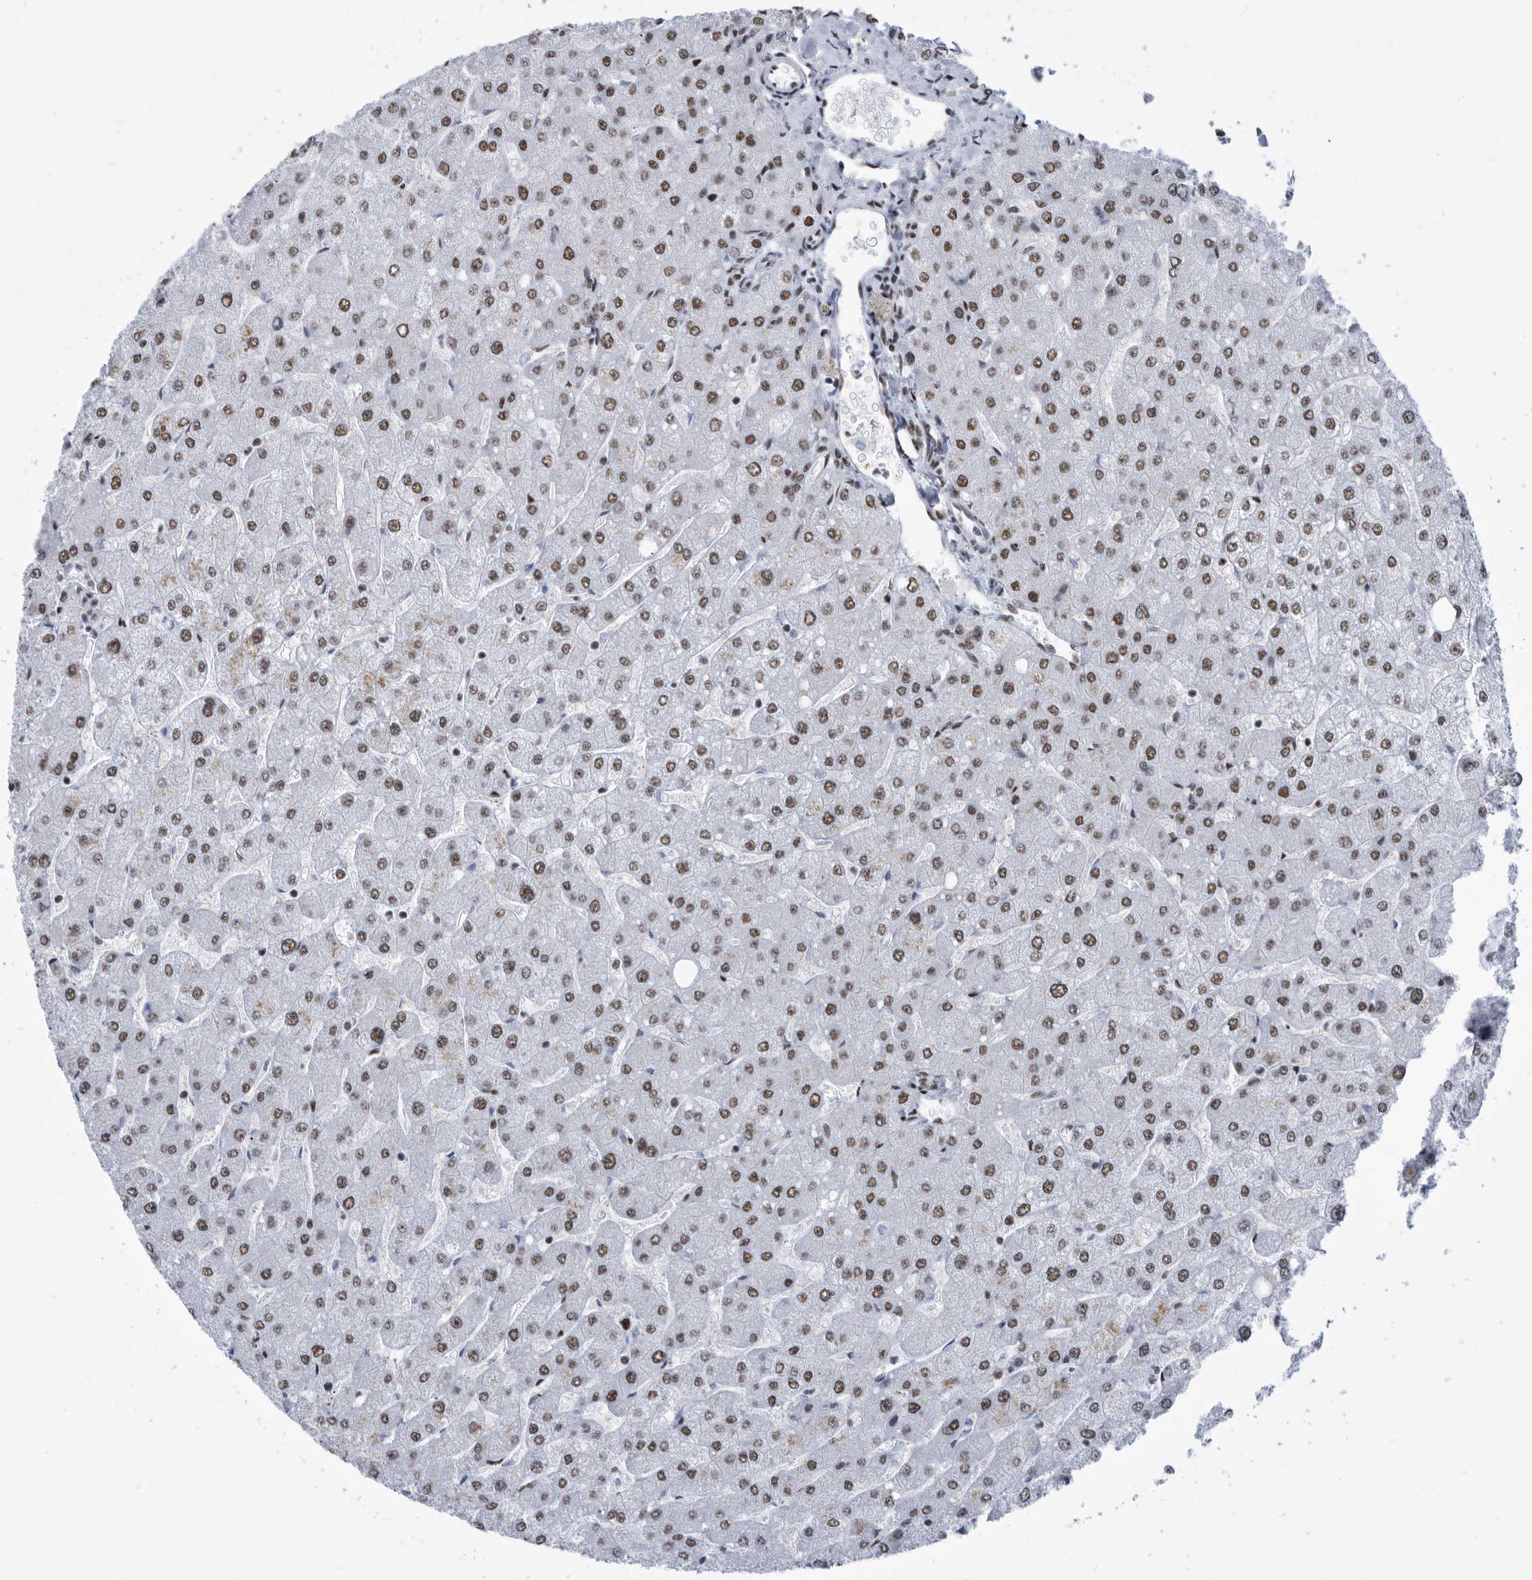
{"staining": {"intensity": "moderate", "quantity": ">75%", "location": "nuclear"}, "tissue": "liver", "cell_type": "Cholangiocytes", "image_type": "normal", "snomed": [{"axis": "morphology", "description": "Normal tissue, NOS"}, {"axis": "topography", "description": "Liver"}], "caption": "High-power microscopy captured an immunohistochemistry (IHC) image of unremarkable liver, revealing moderate nuclear positivity in about >75% of cholangiocytes. (DAB (3,3'-diaminobenzidine) IHC with brightfield microscopy, high magnification).", "gene": "SF3A1", "patient": {"sex": "male", "age": 55}}